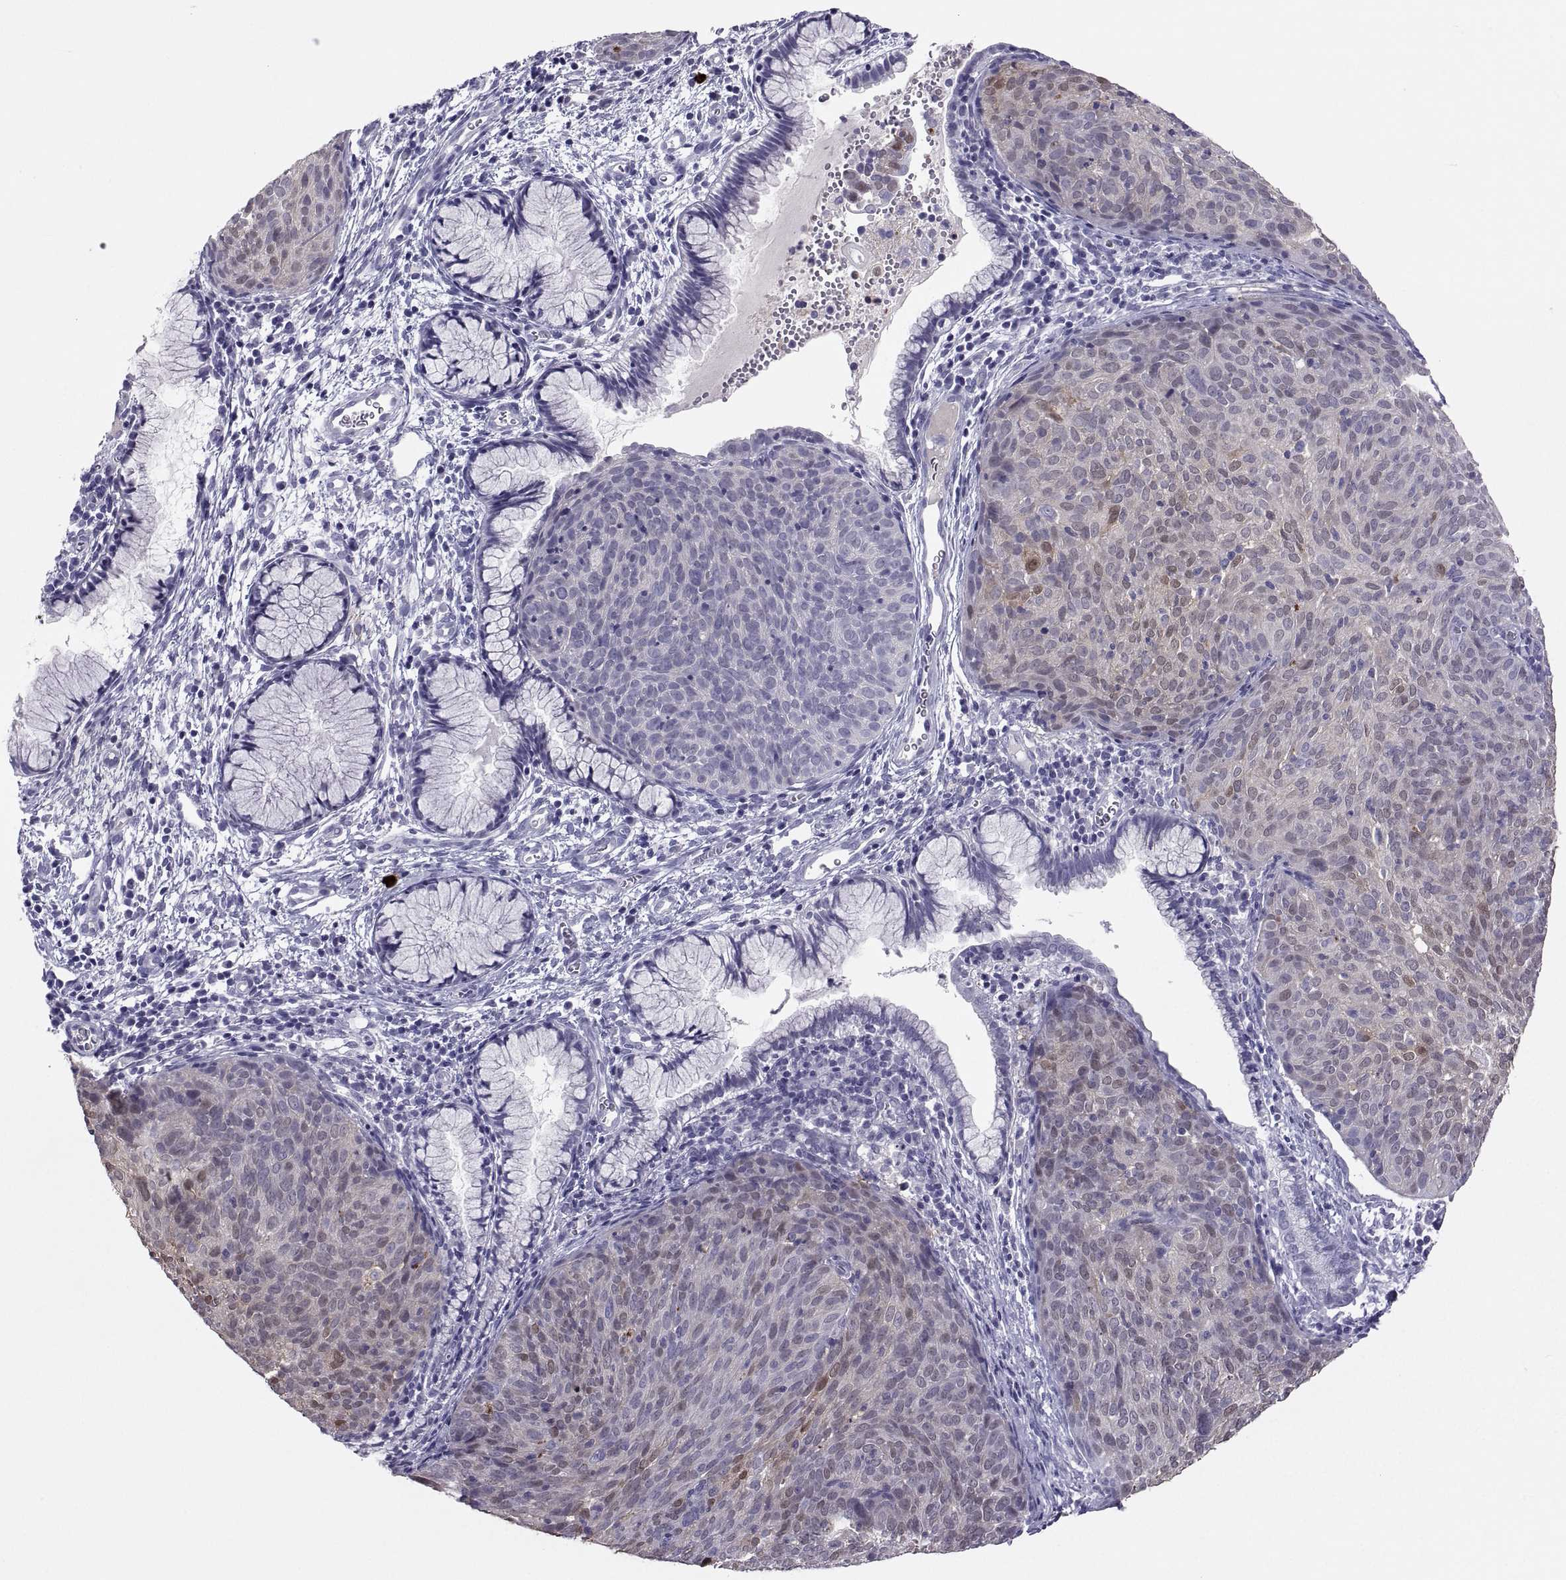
{"staining": {"intensity": "weak", "quantity": "25%-75%", "location": "nuclear"}, "tissue": "cervical cancer", "cell_type": "Tumor cells", "image_type": "cancer", "snomed": [{"axis": "morphology", "description": "Squamous cell carcinoma, NOS"}, {"axis": "topography", "description": "Cervix"}], "caption": "There is low levels of weak nuclear staining in tumor cells of cervical cancer (squamous cell carcinoma), as demonstrated by immunohistochemical staining (brown color).", "gene": "IGSF1", "patient": {"sex": "female", "age": 39}}